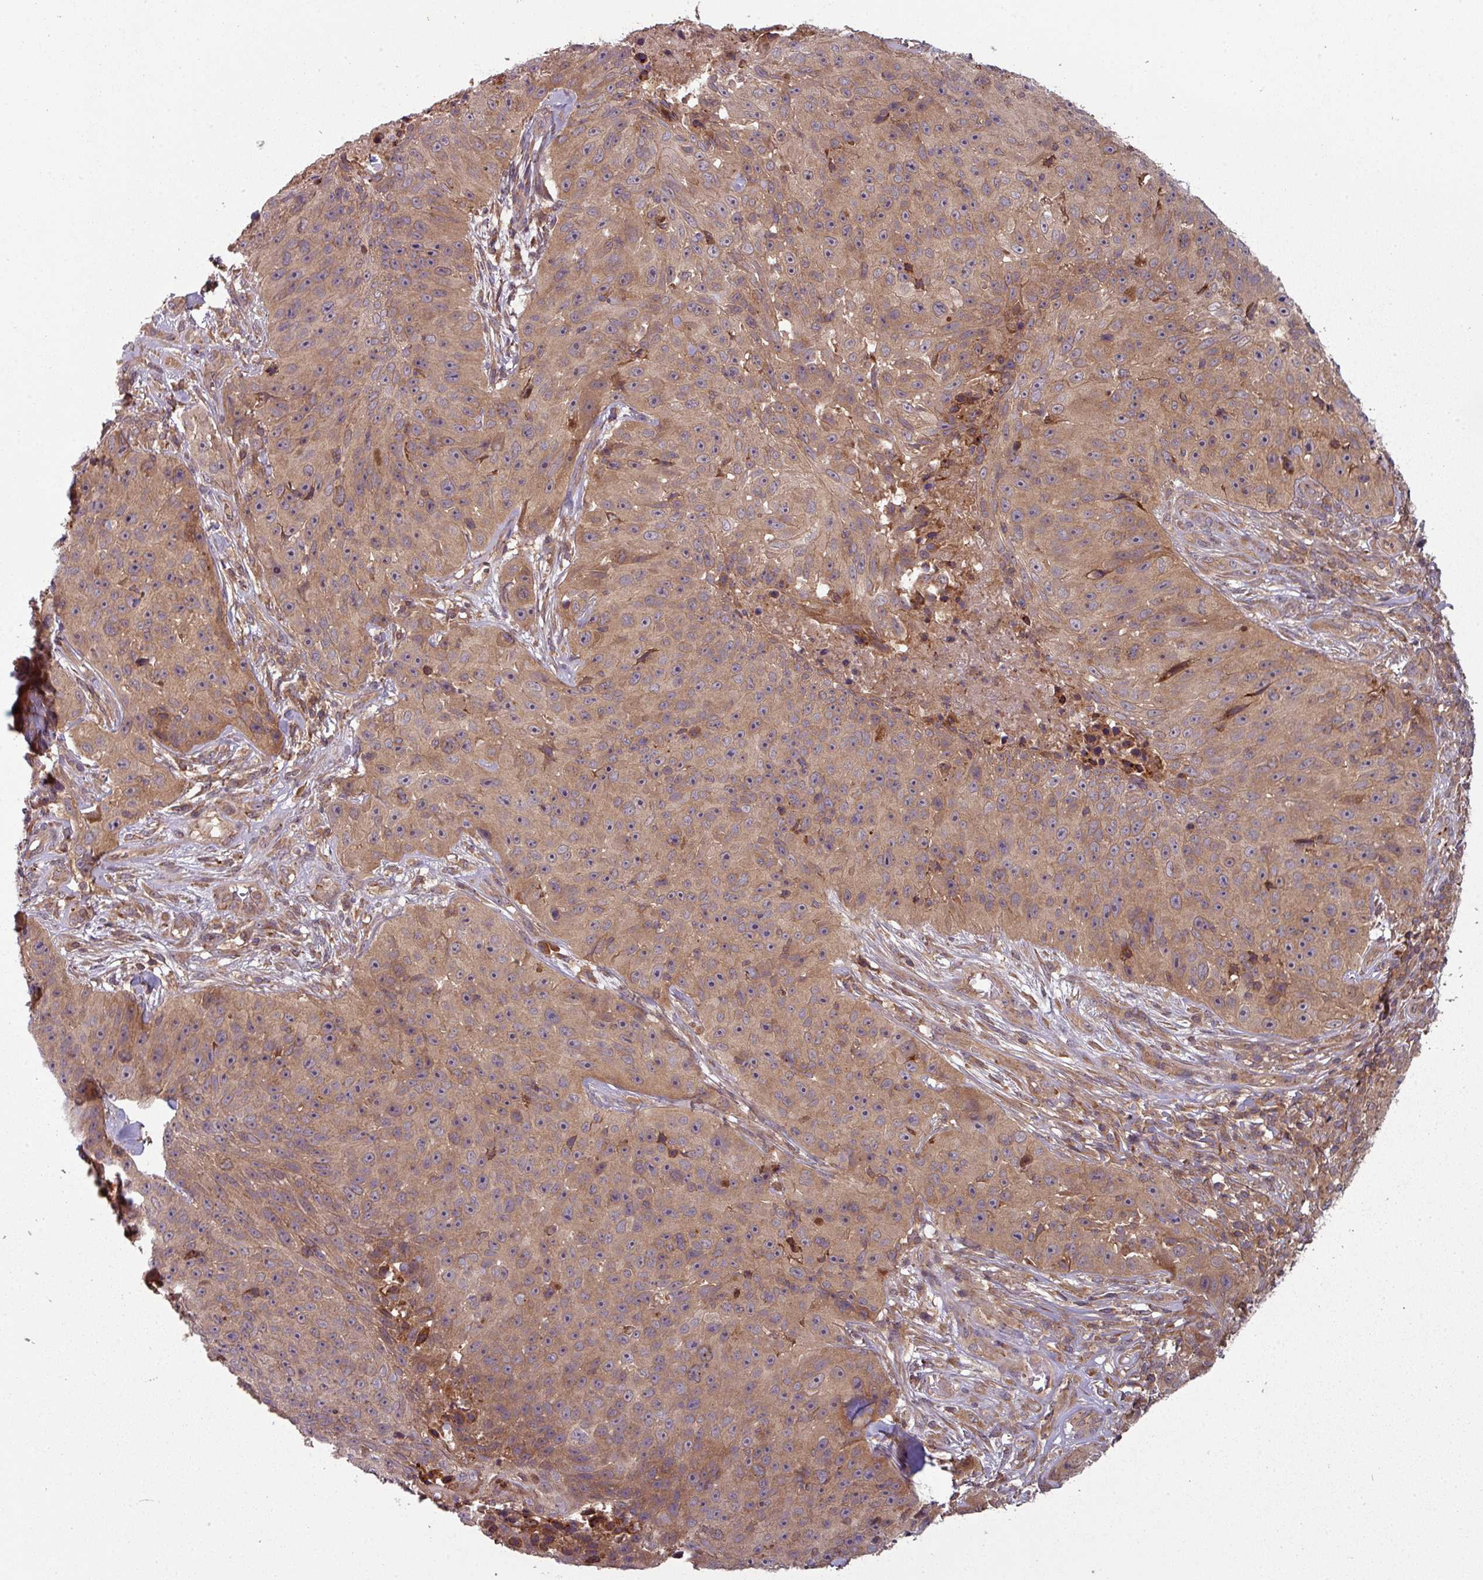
{"staining": {"intensity": "moderate", "quantity": ">75%", "location": "cytoplasmic/membranous"}, "tissue": "skin cancer", "cell_type": "Tumor cells", "image_type": "cancer", "snomed": [{"axis": "morphology", "description": "Squamous cell carcinoma, NOS"}, {"axis": "topography", "description": "Skin"}], "caption": "A photomicrograph showing moderate cytoplasmic/membranous expression in approximately >75% of tumor cells in skin cancer, as visualized by brown immunohistochemical staining.", "gene": "GSKIP", "patient": {"sex": "female", "age": 87}}